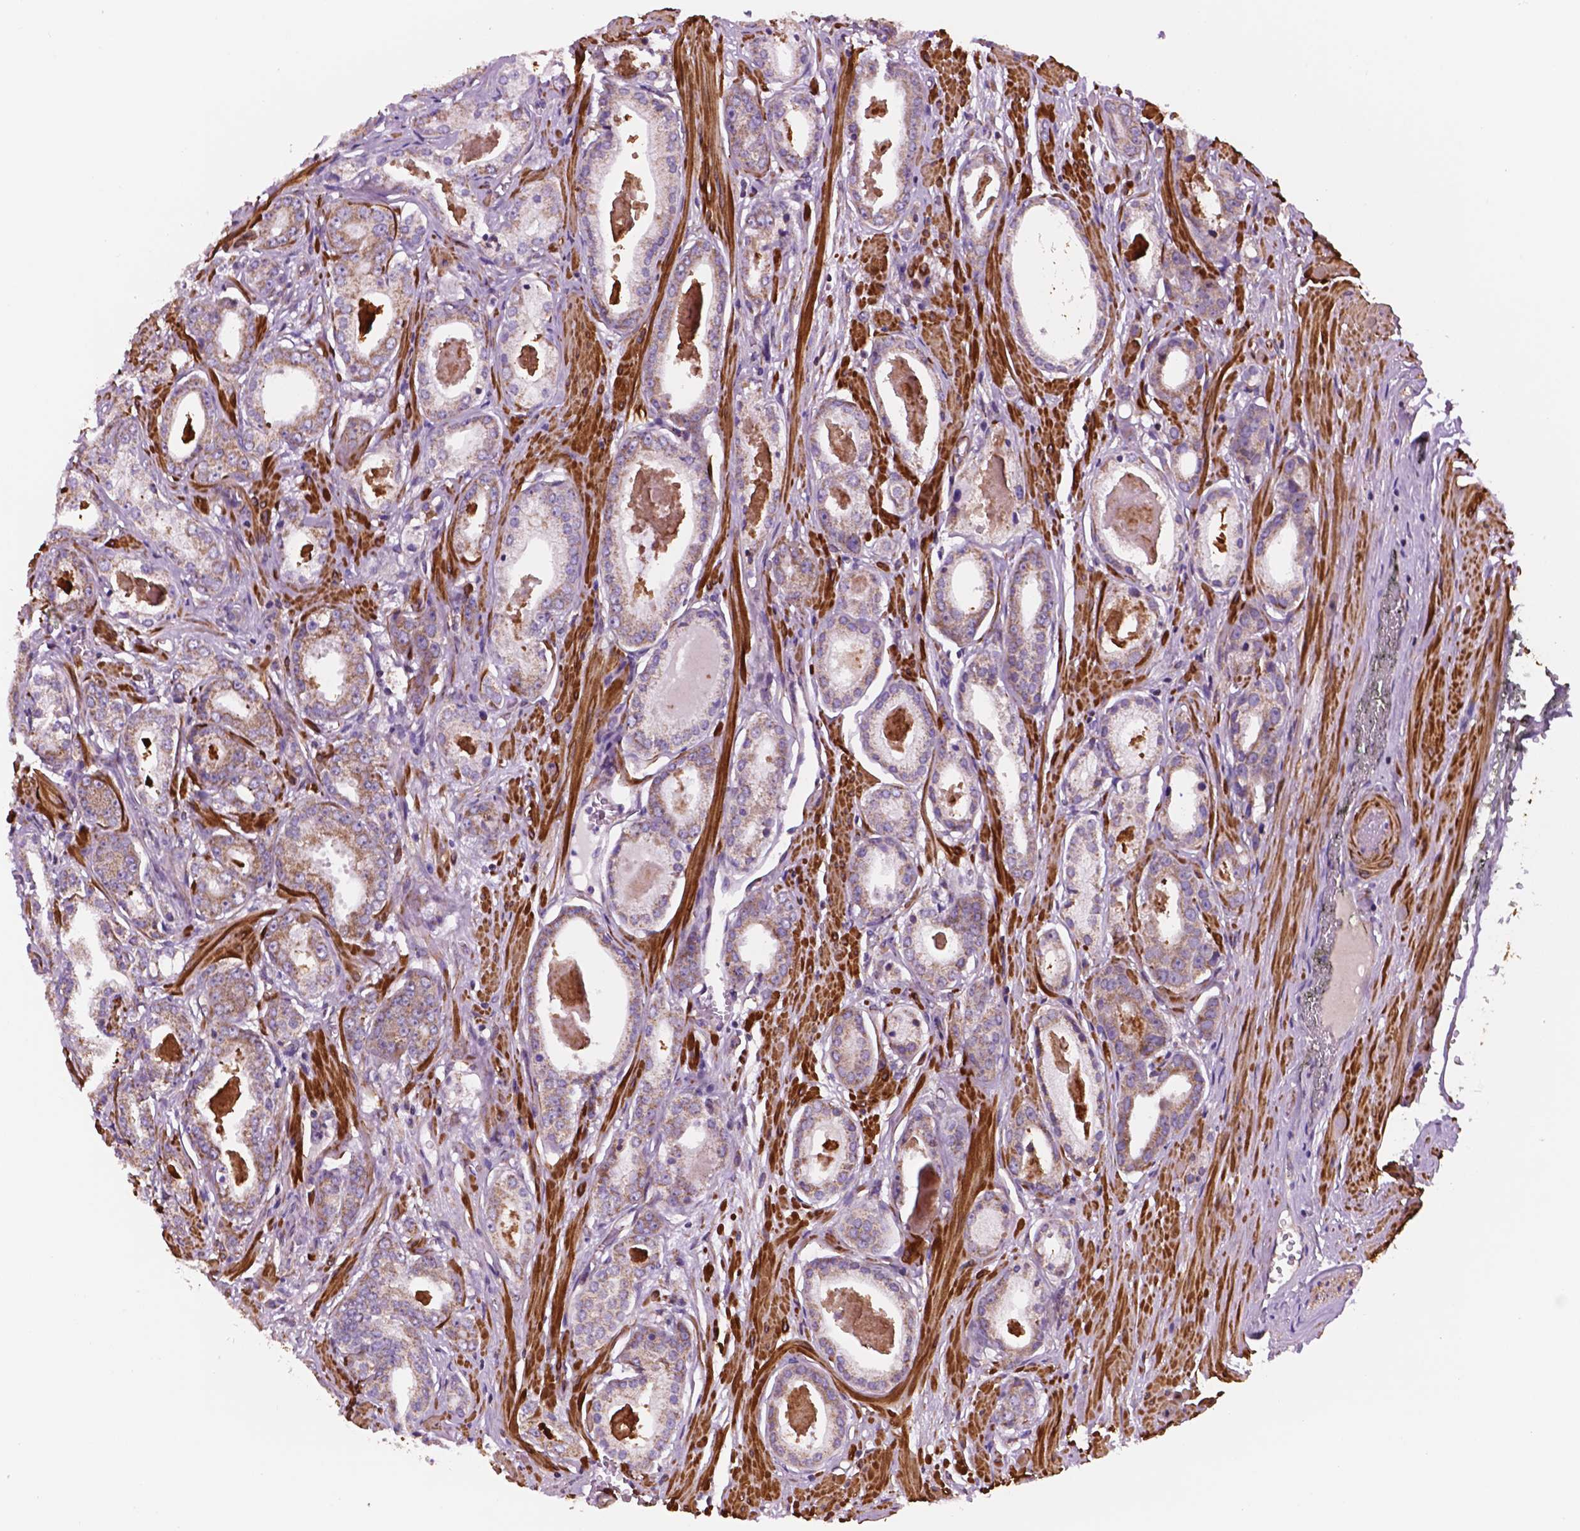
{"staining": {"intensity": "weak", "quantity": ">75%", "location": "cytoplasmic/membranous"}, "tissue": "prostate cancer", "cell_type": "Tumor cells", "image_type": "cancer", "snomed": [{"axis": "morphology", "description": "Adenocarcinoma, NOS"}, {"axis": "morphology", "description": "Adenocarcinoma, Low grade"}, {"axis": "topography", "description": "Prostate"}], "caption": "Immunohistochemistry photomicrograph of neoplastic tissue: low-grade adenocarcinoma (prostate) stained using immunohistochemistry (IHC) displays low levels of weak protein expression localized specifically in the cytoplasmic/membranous of tumor cells, appearing as a cytoplasmic/membranous brown color.", "gene": "GEMIN4", "patient": {"sex": "male", "age": 64}}